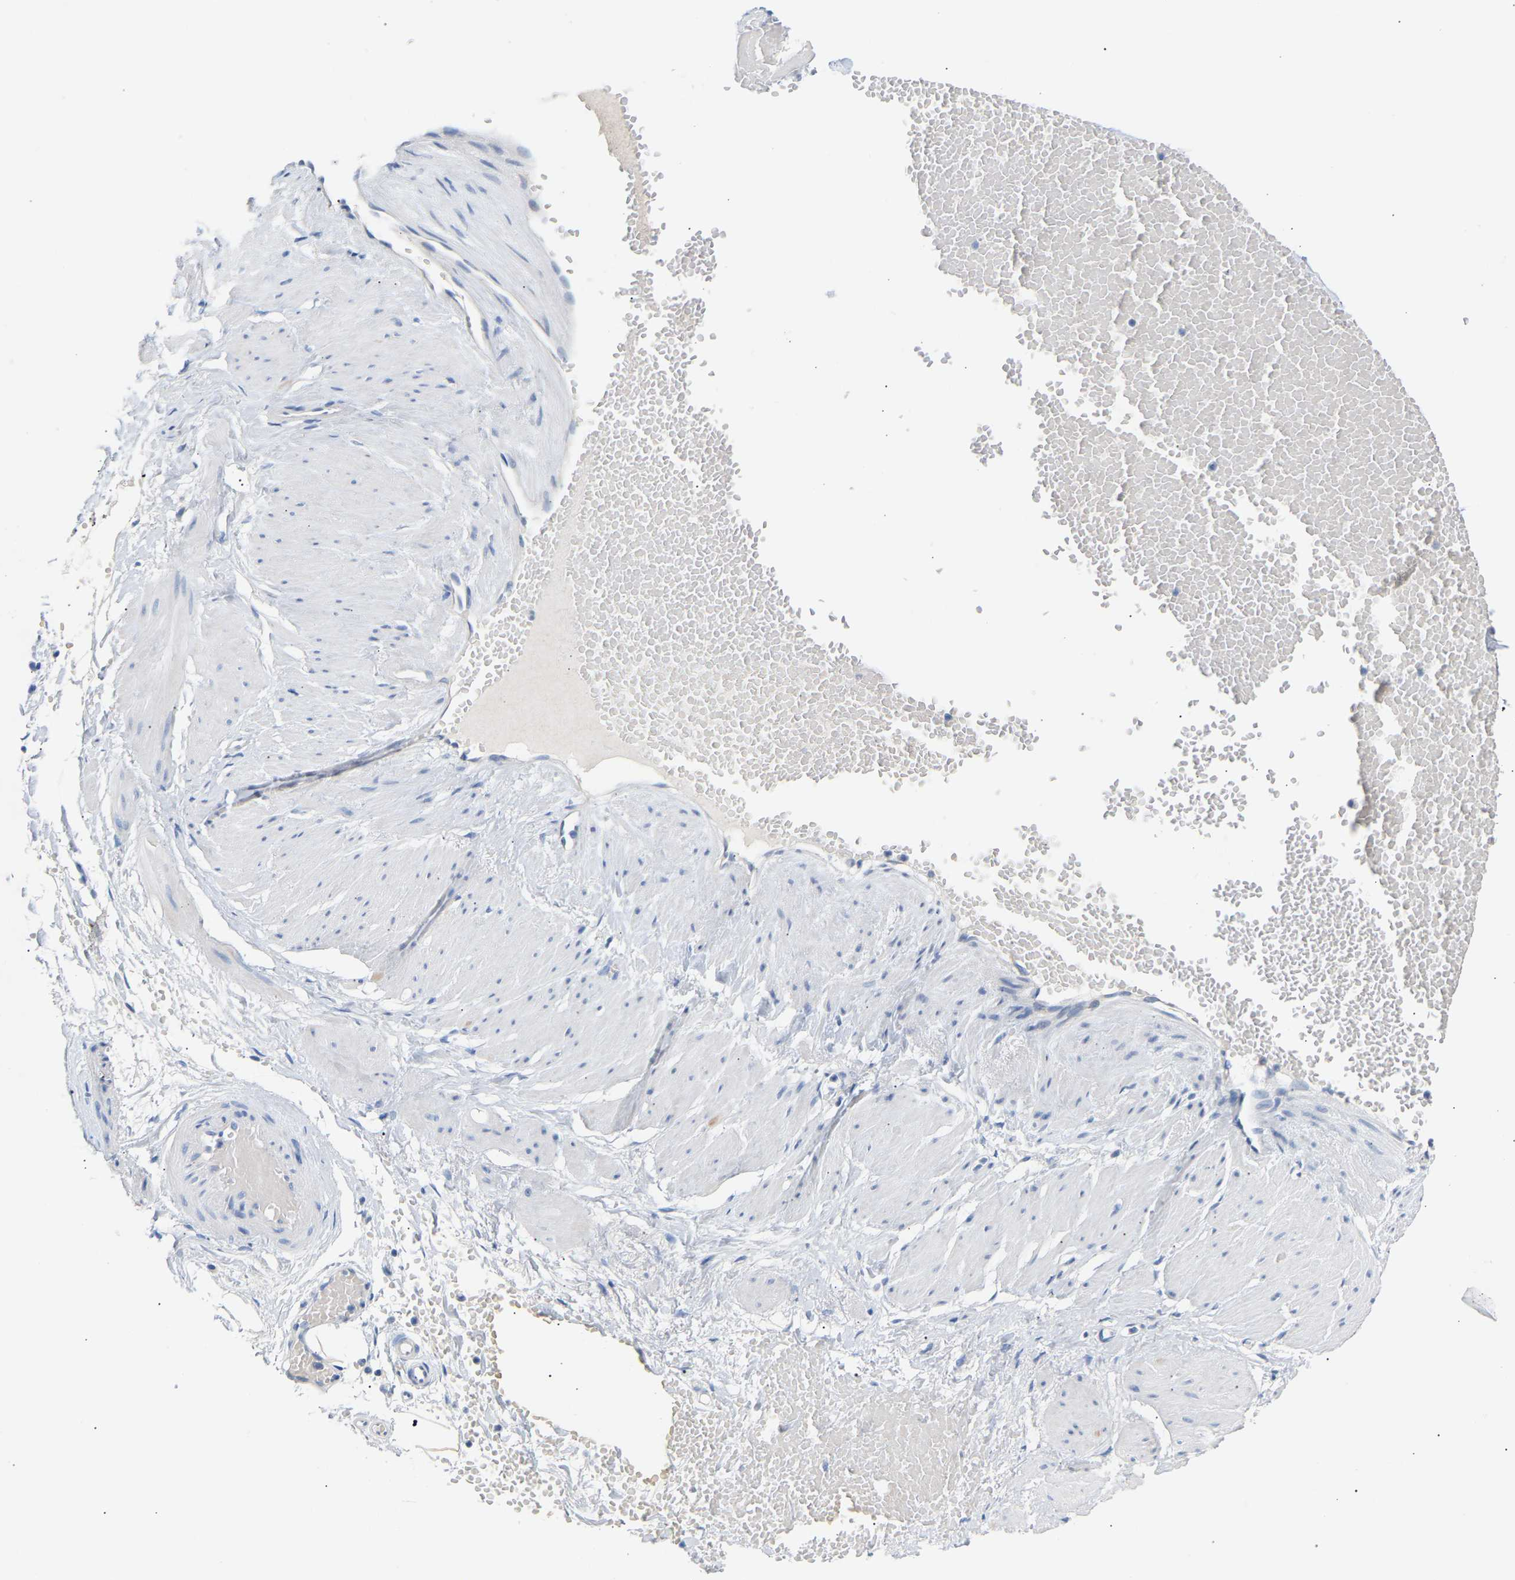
{"staining": {"intensity": "negative", "quantity": "none", "location": "none"}, "tissue": "adipose tissue", "cell_type": "Adipocytes", "image_type": "normal", "snomed": [{"axis": "morphology", "description": "Normal tissue, NOS"}, {"axis": "topography", "description": "Soft tissue"}], "caption": "Adipocytes are negative for brown protein staining in benign adipose tissue. Nuclei are stained in blue.", "gene": "PEX1", "patient": {"sex": "male", "age": 72}}